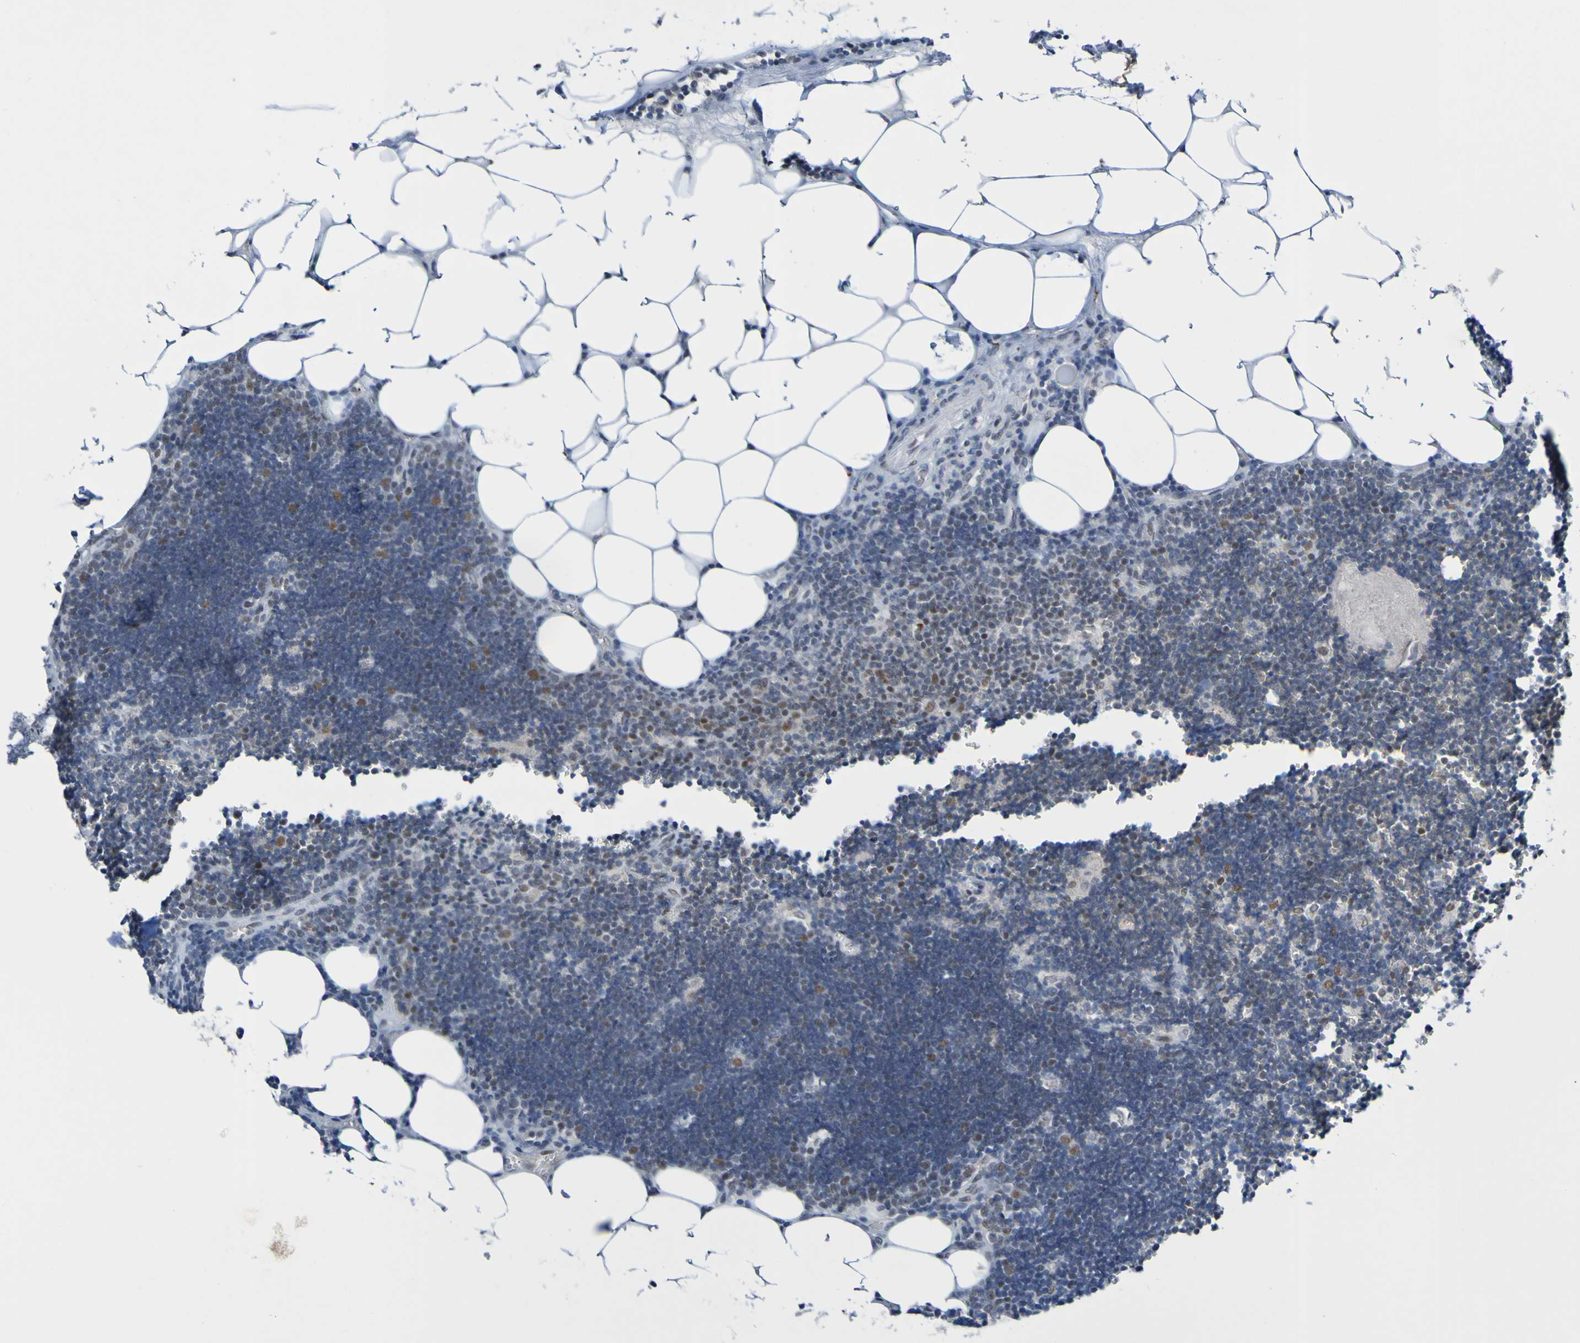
{"staining": {"intensity": "moderate", "quantity": "25%-75%", "location": "nuclear"}, "tissue": "lymph node", "cell_type": "Germinal center cells", "image_type": "normal", "snomed": [{"axis": "morphology", "description": "Normal tissue, NOS"}, {"axis": "topography", "description": "Lymph node"}], "caption": "The immunohistochemical stain shows moderate nuclear staining in germinal center cells of normal lymph node.", "gene": "PCGF1", "patient": {"sex": "male", "age": 33}}